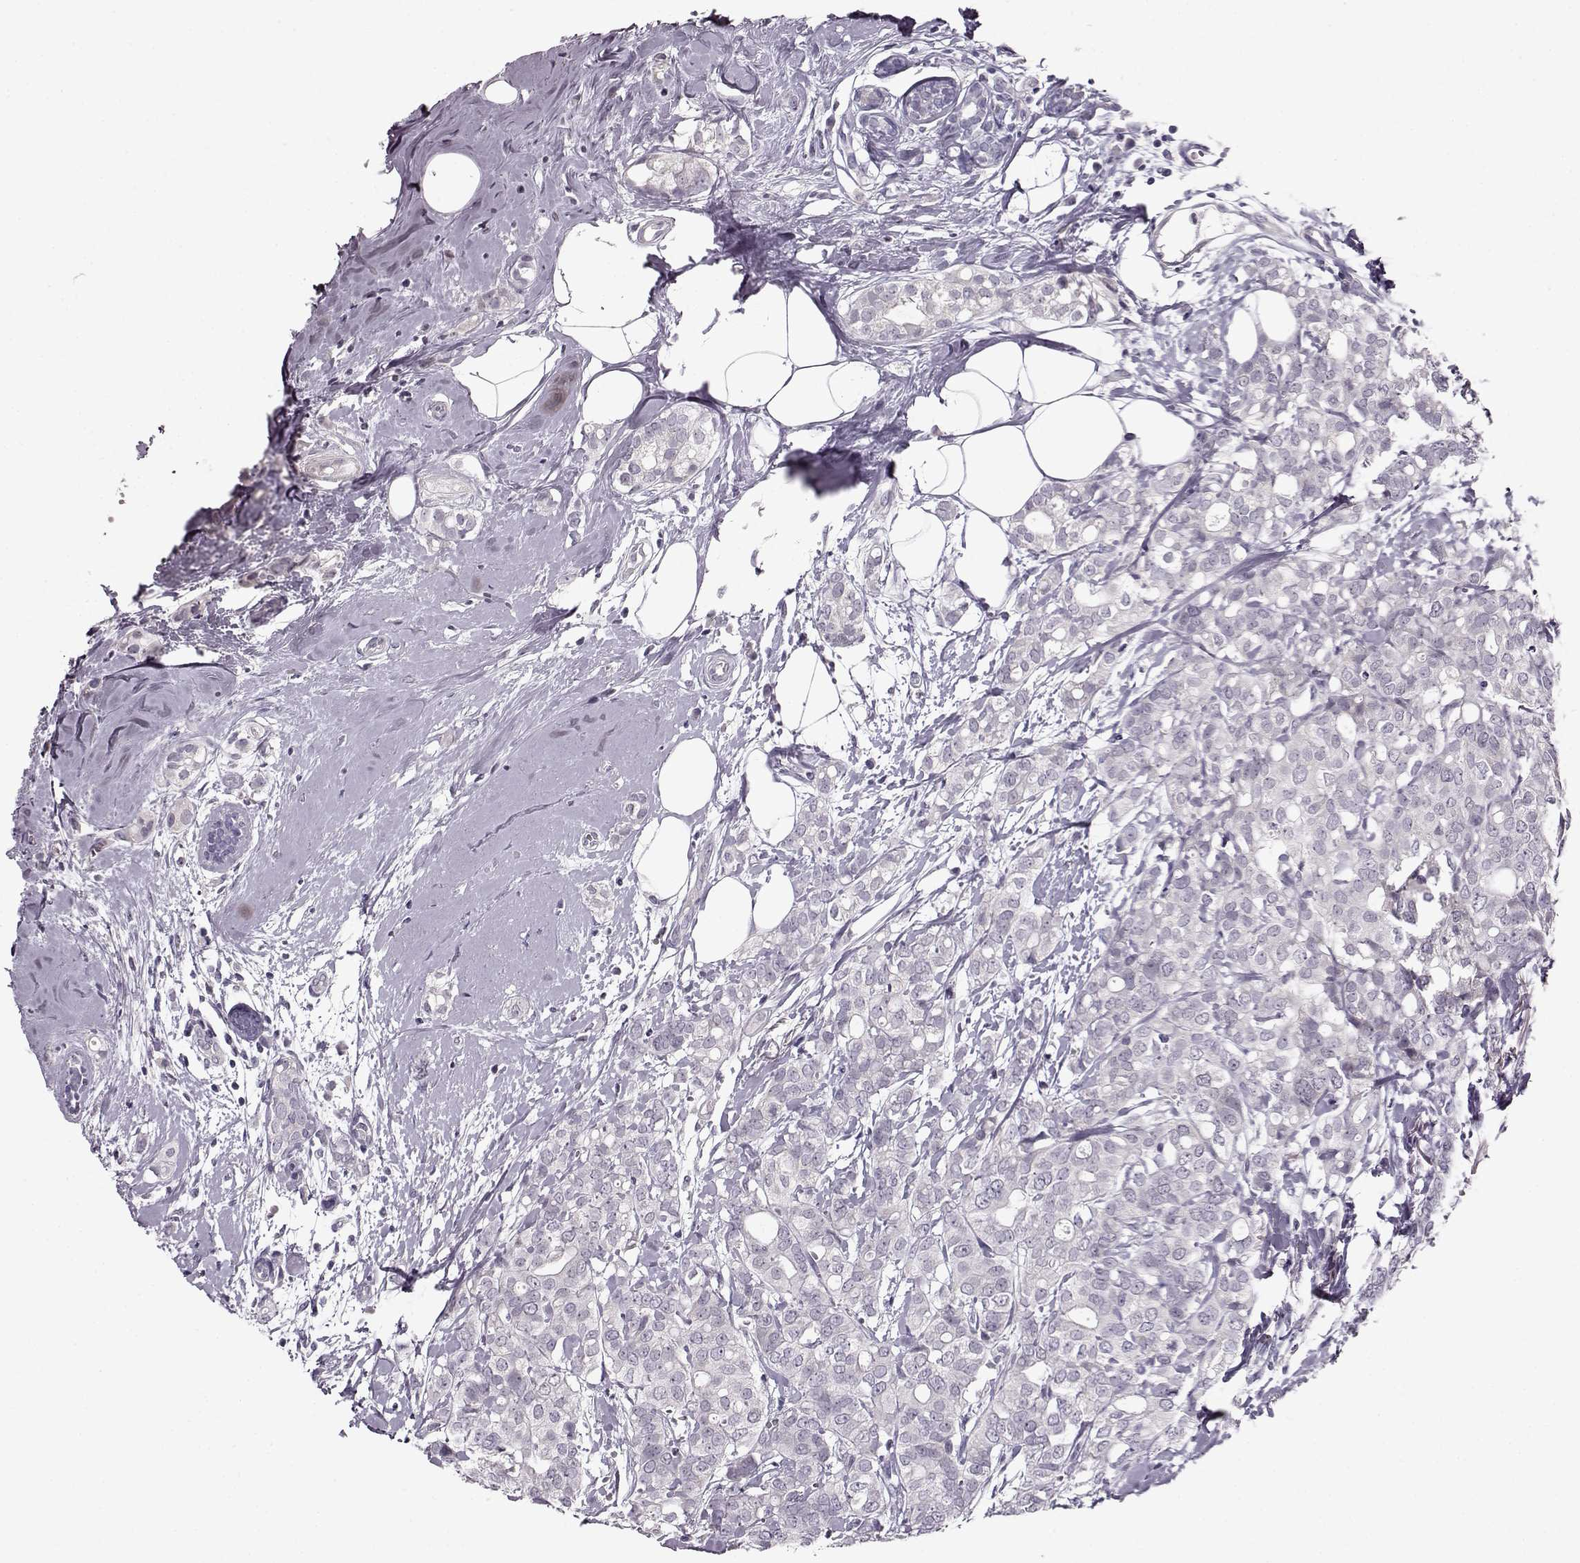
{"staining": {"intensity": "negative", "quantity": "none", "location": "none"}, "tissue": "breast cancer", "cell_type": "Tumor cells", "image_type": "cancer", "snomed": [{"axis": "morphology", "description": "Duct carcinoma"}, {"axis": "topography", "description": "Breast"}], "caption": "A micrograph of human breast invasive ductal carcinoma is negative for staining in tumor cells.", "gene": "RP1L1", "patient": {"sex": "female", "age": 40}}